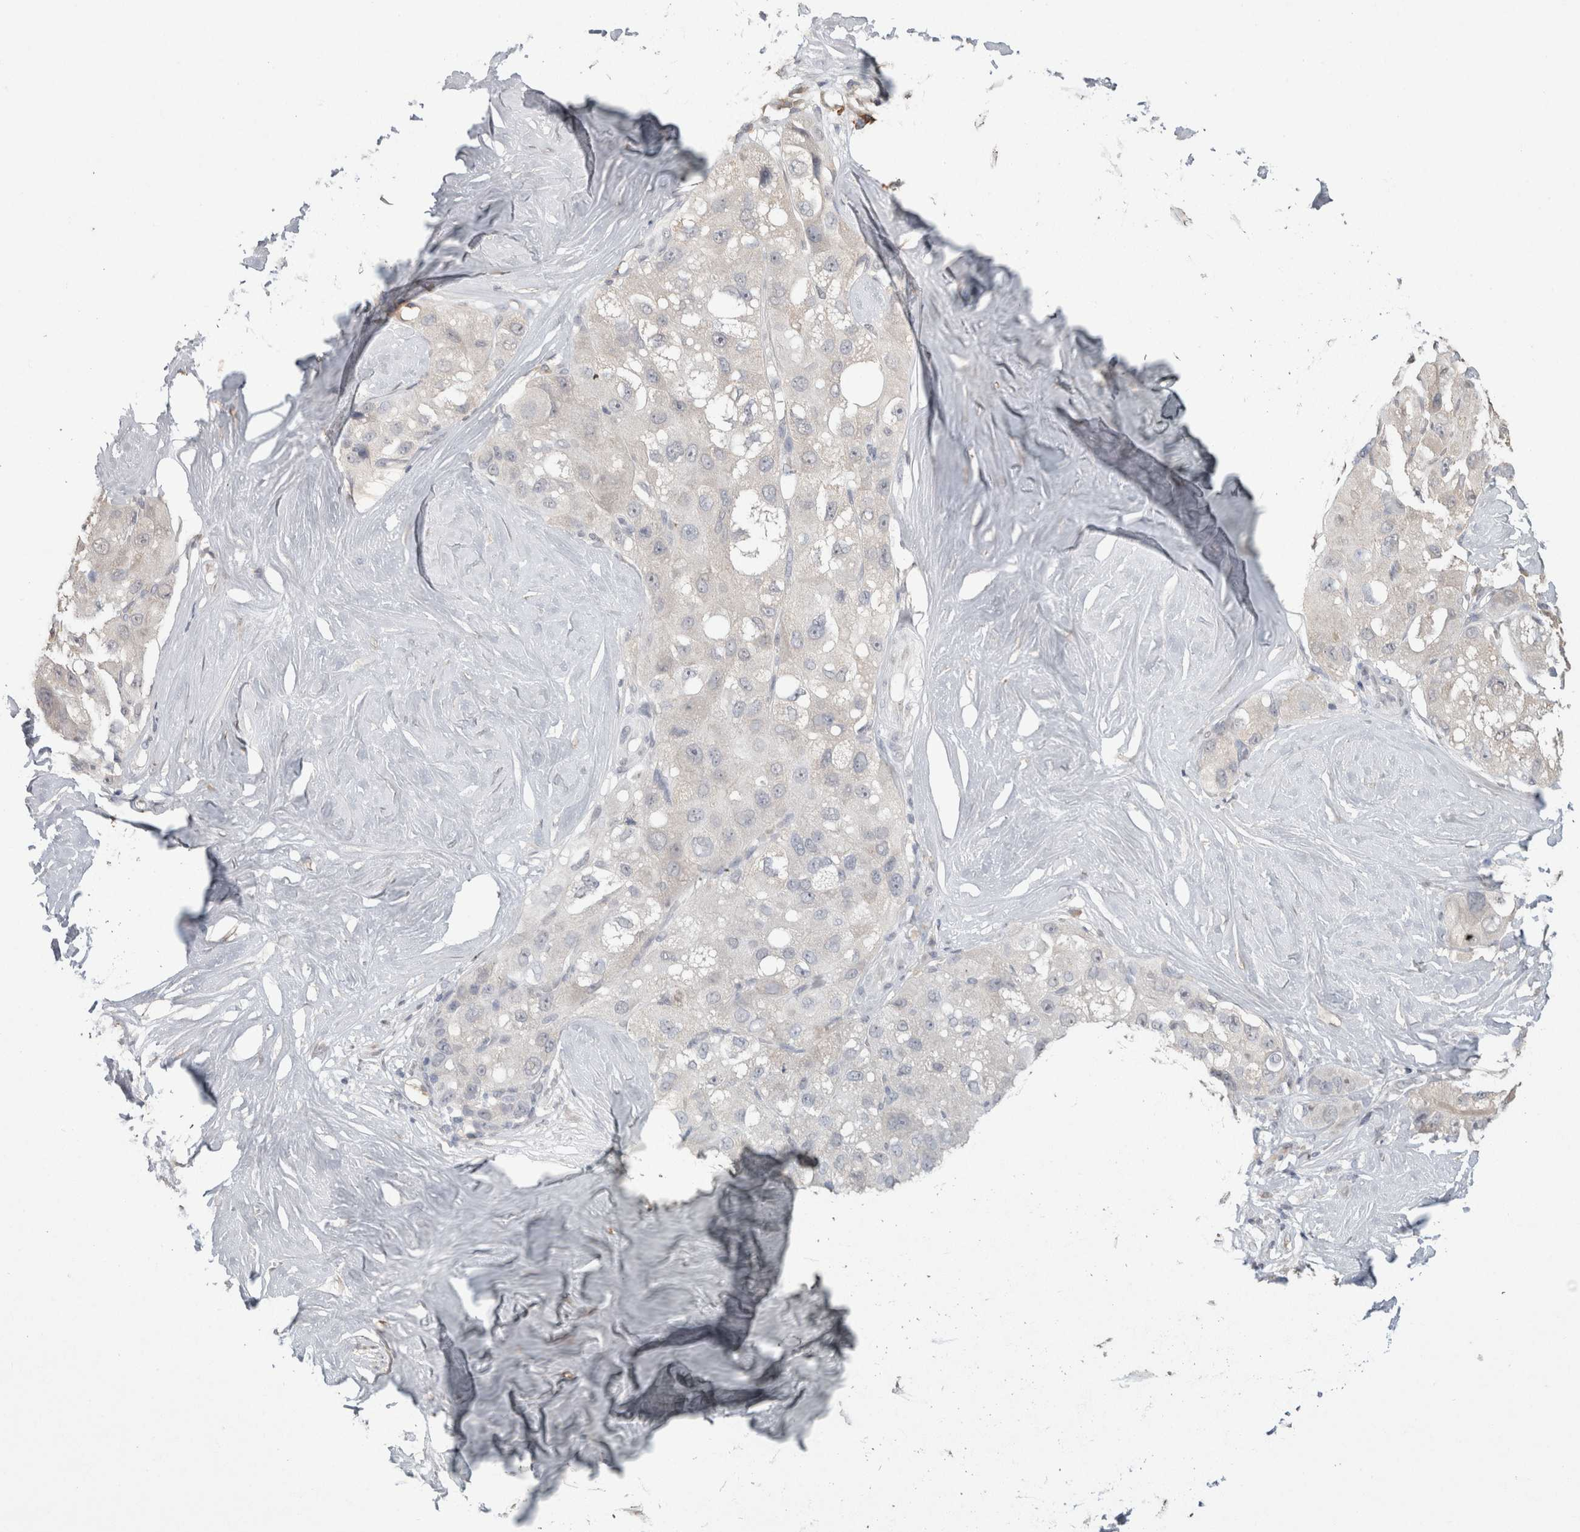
{"staining": {"intensity": "negative", "quantity": "none", "location": "none"}, "tissue": "liver cancer", "cell_type": "Tumor cells", "image_type": "cancer", "snomed": [{"axis": "morphology", "description": "Carcinoma, Hepatocellular, NOS"}, {"axis": "topography", "description": "Liver"}], "caption": "Human liver cancer (hepatocellular carcinoma) stained for a protein using IHC exhibits no positivity in tumor cells.", "gene": "NAALADL2", "patient": {"sex": "male", "age": 80}}